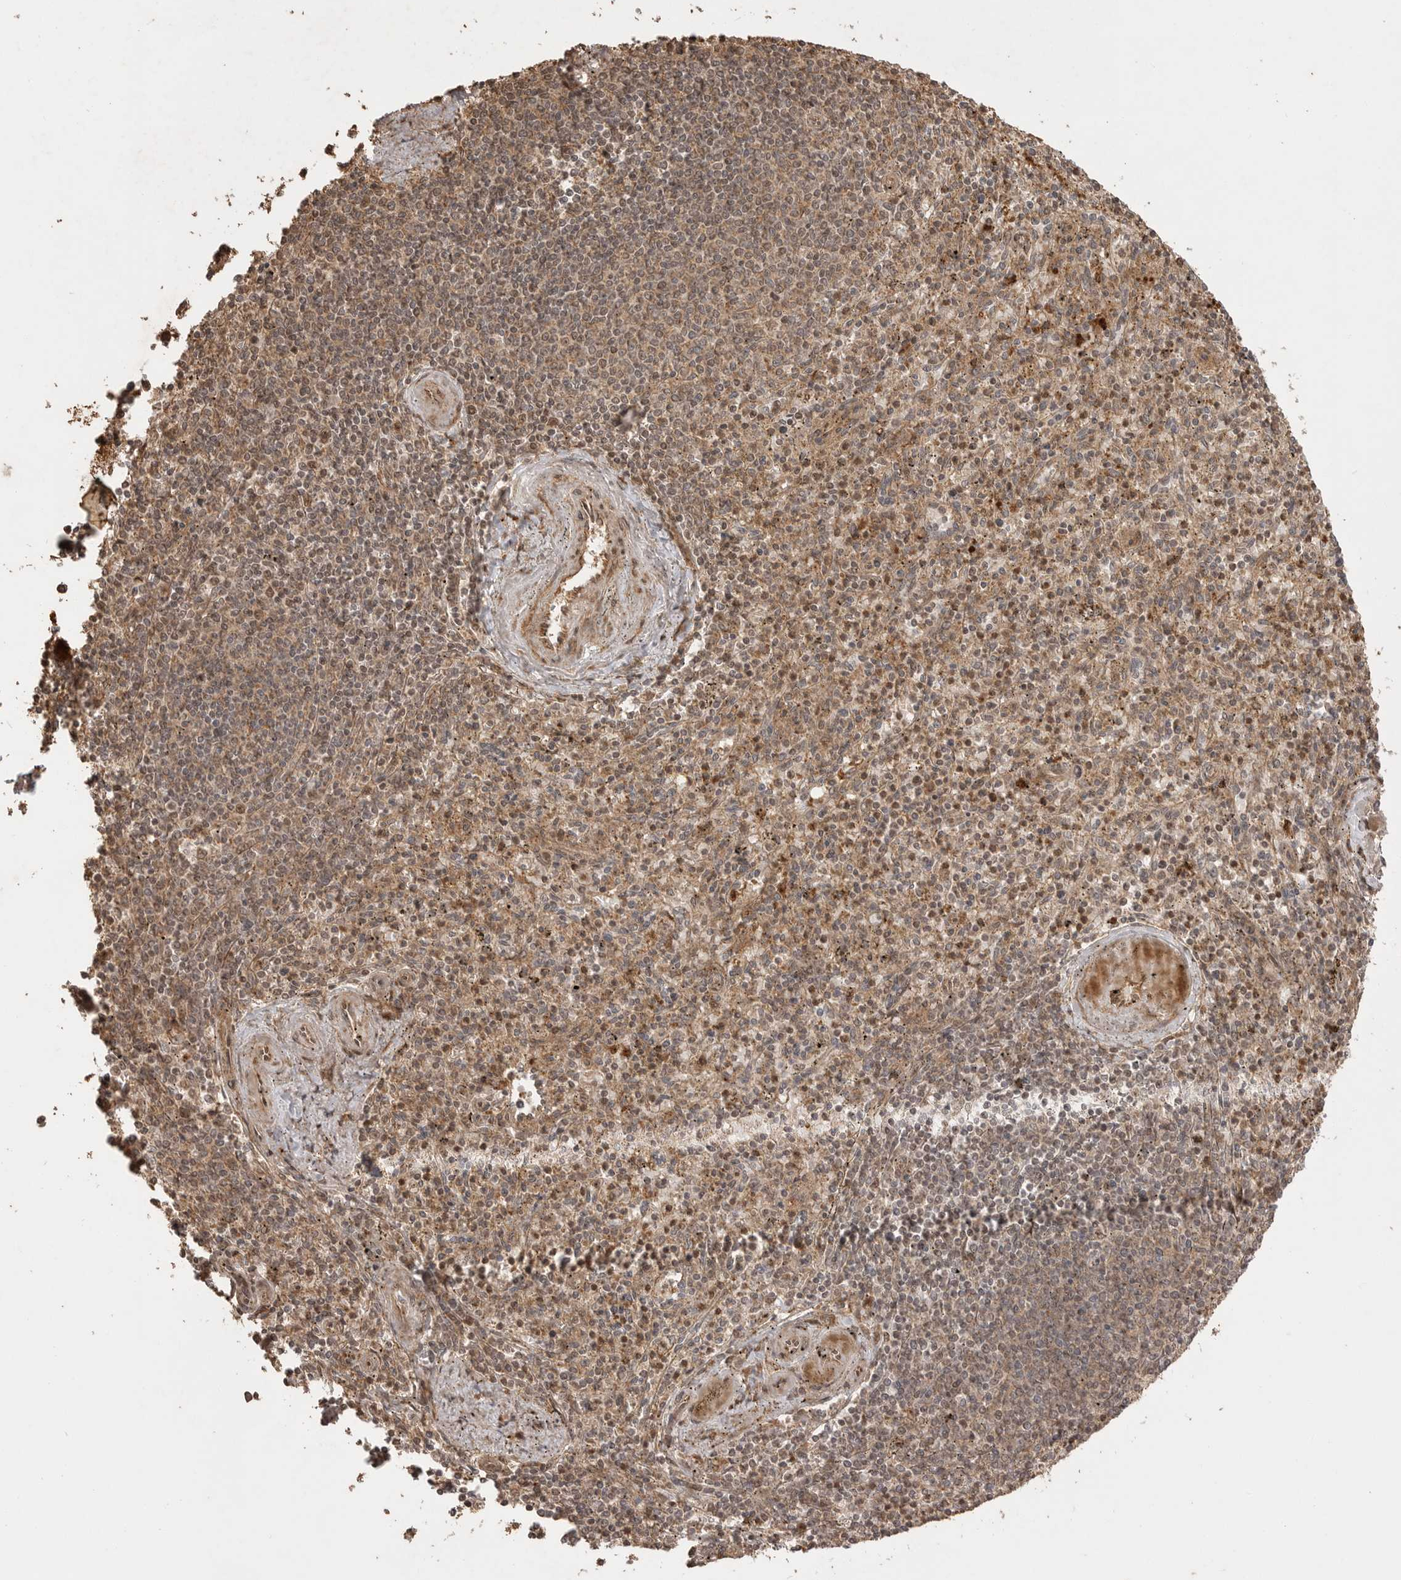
{"staining": {"intensity": "moderate", "quantity": ">75%", "location": "cytoplasmic/membranous,nuclear"}, "tissue": "spleen", "cell_type": "Cells in red pulp", "image_type": "normal", "snomed": [{"axis": "morphology", "description": "Normal tissue, NOS"}, {"axis": "topography", "description": "Spleen"}], "caption": "Protein analysis of unremarkable spleen demonstrates moderate cytoplasmic/membranous,nuclear expression in approximately >75% of cells in red pulp.", "gene": "BOC", "patient": {"sex": "male", "age": 72}}